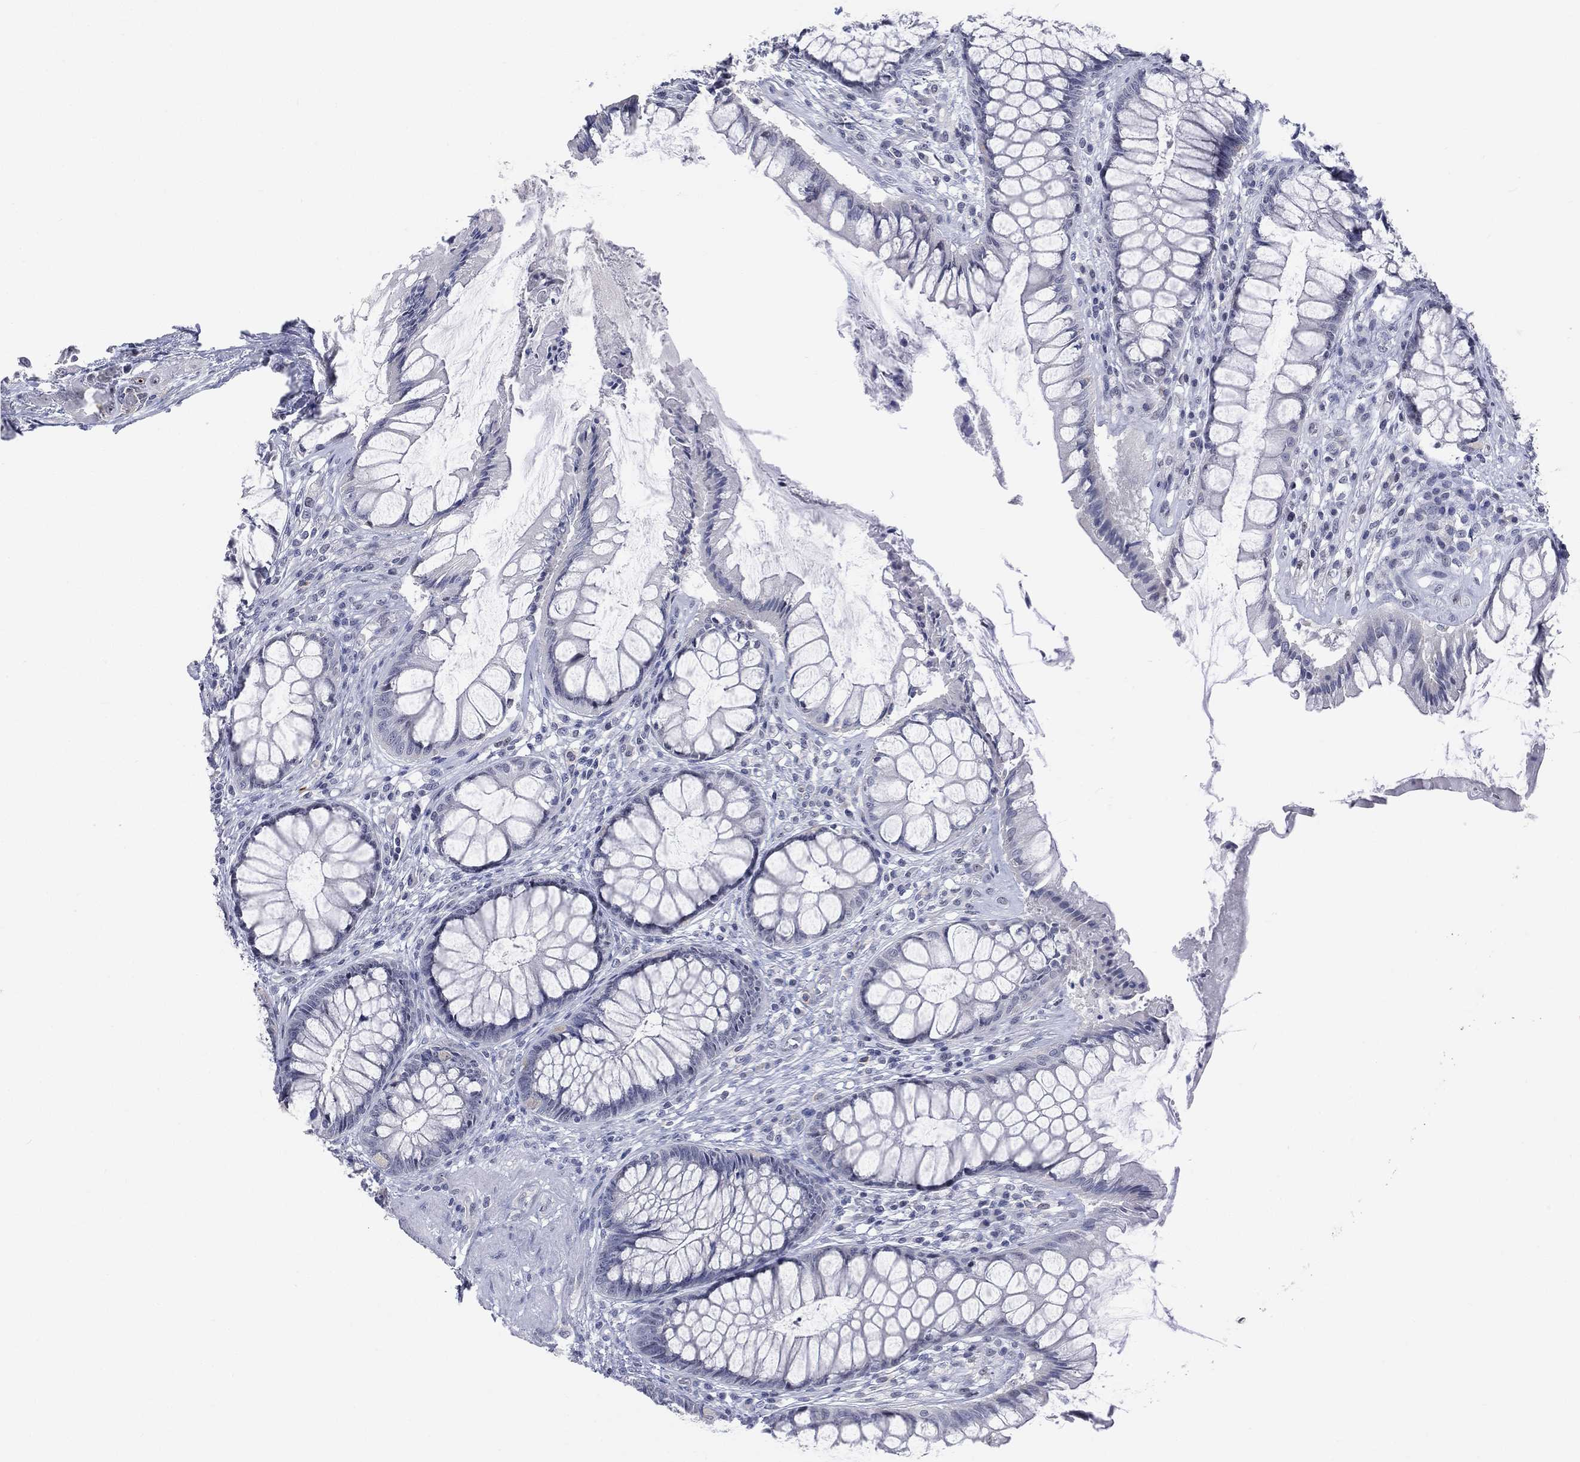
{"staining": {"intensity": "negative", "quantity": "none", "location": "none"}, "tissue": "rectum", "cell_type": "Glandular cells", "image_type": "normal", "snomed": [{"axis": "morphology", "description": "Normal tissue, NOS"}, {"axis": "topography", "description": "Rectum"}], "caption": "DAB (3,3'-diaminobenzidine) immunohistochemical staining of normal rectum displays no significant positivity in glandular cells.", "gene": "CD22", "patient": {"sex": "female", "age": 58}}